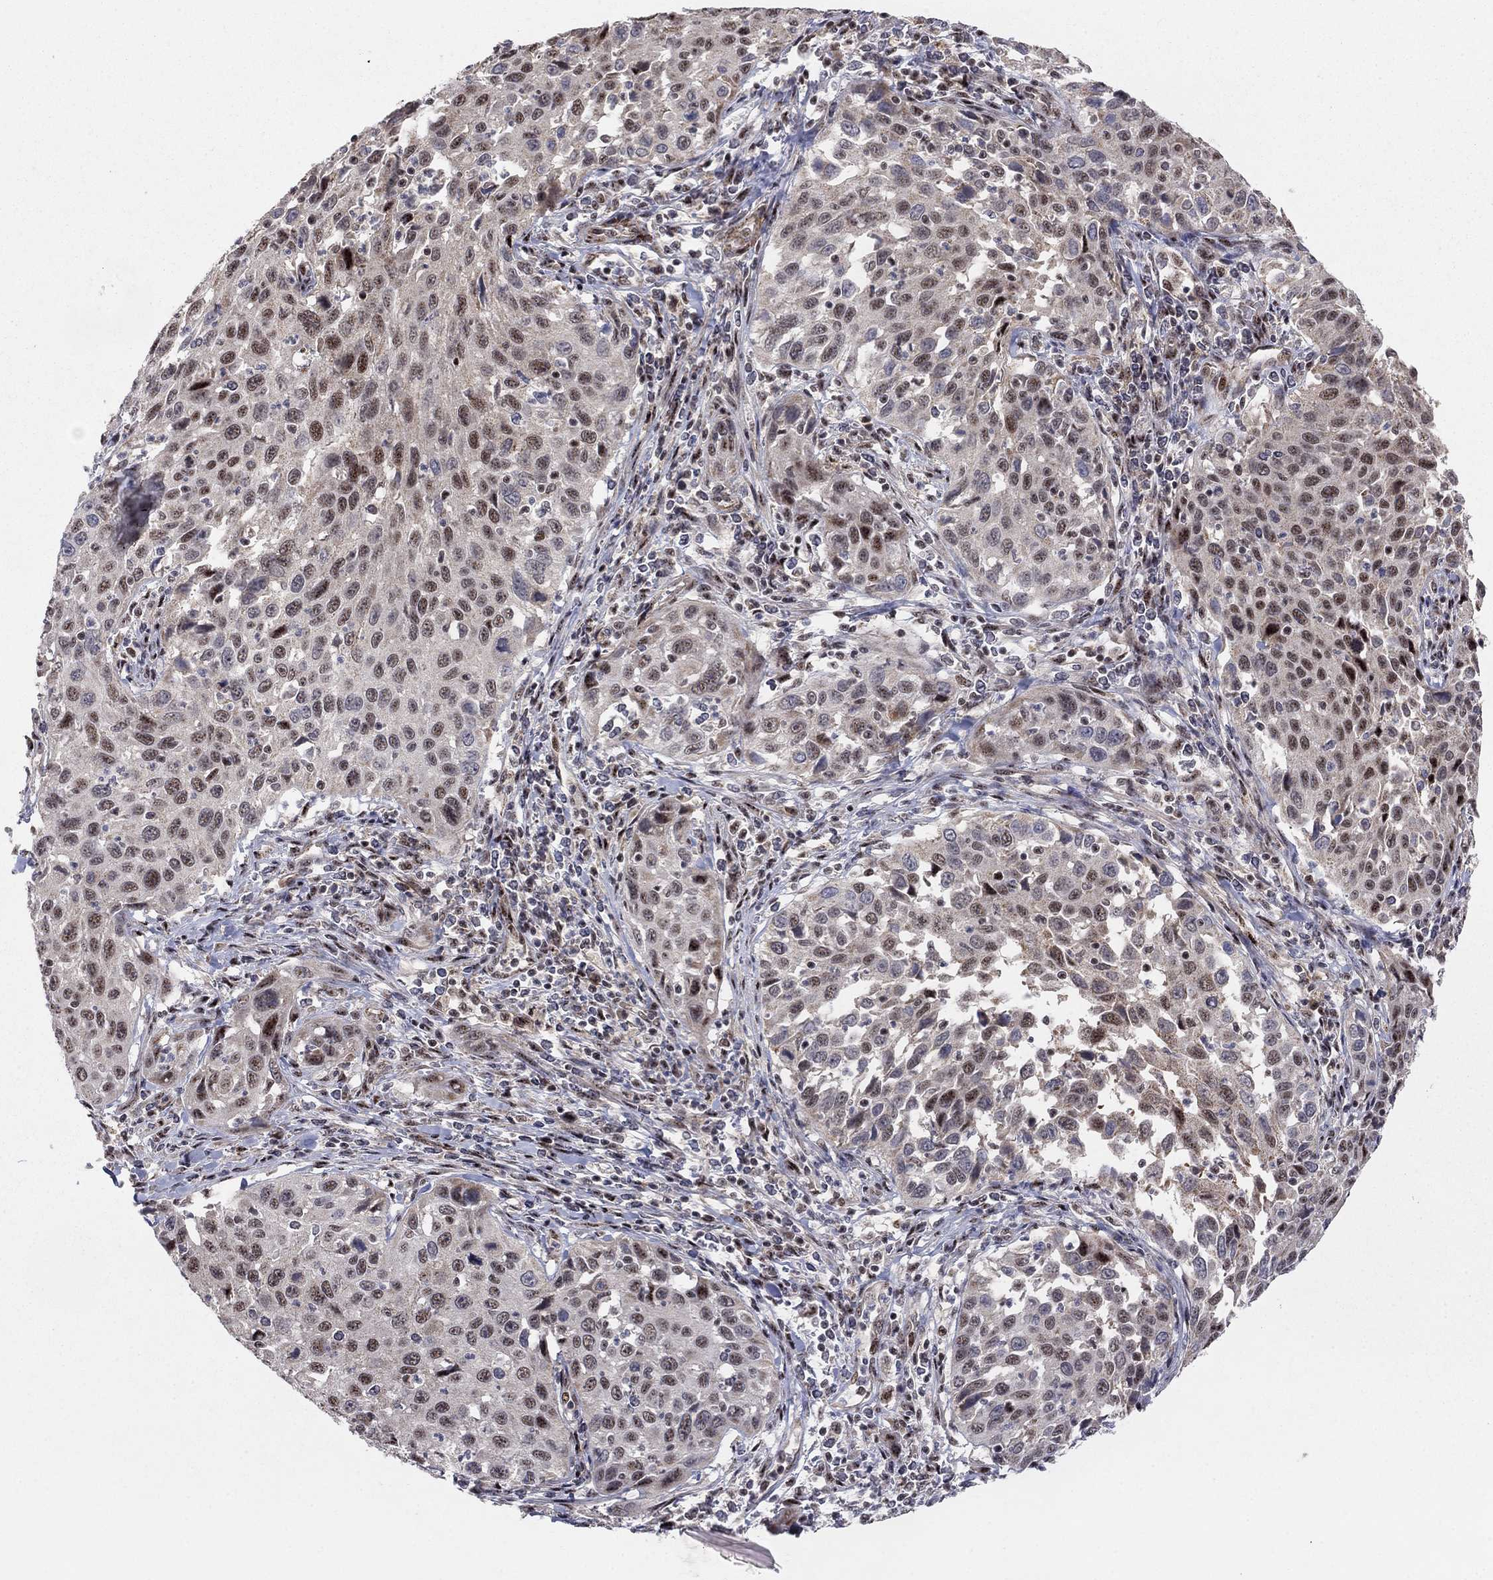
{"staining": {"intensity": "moderate", "quantity": "25%-75%", "location": "nuclear"}, "tissue": "cervical cancer", "cell_type": "Tumor cells", "image_type": "cancer", "snomed": [{"axis": "morphology", "description": "Squamous cell carcinoma, NOS"}, {"axis": "topography", "description": "Cervix"}], "caption": "Protein analysis of squamous cell carcinoma (cervical) tissue reveals moderate nuclear staining in about 25%-75% of tumor cells.", "gene": "ZNF395", "patient": {"sex": "female", "age": 26}}